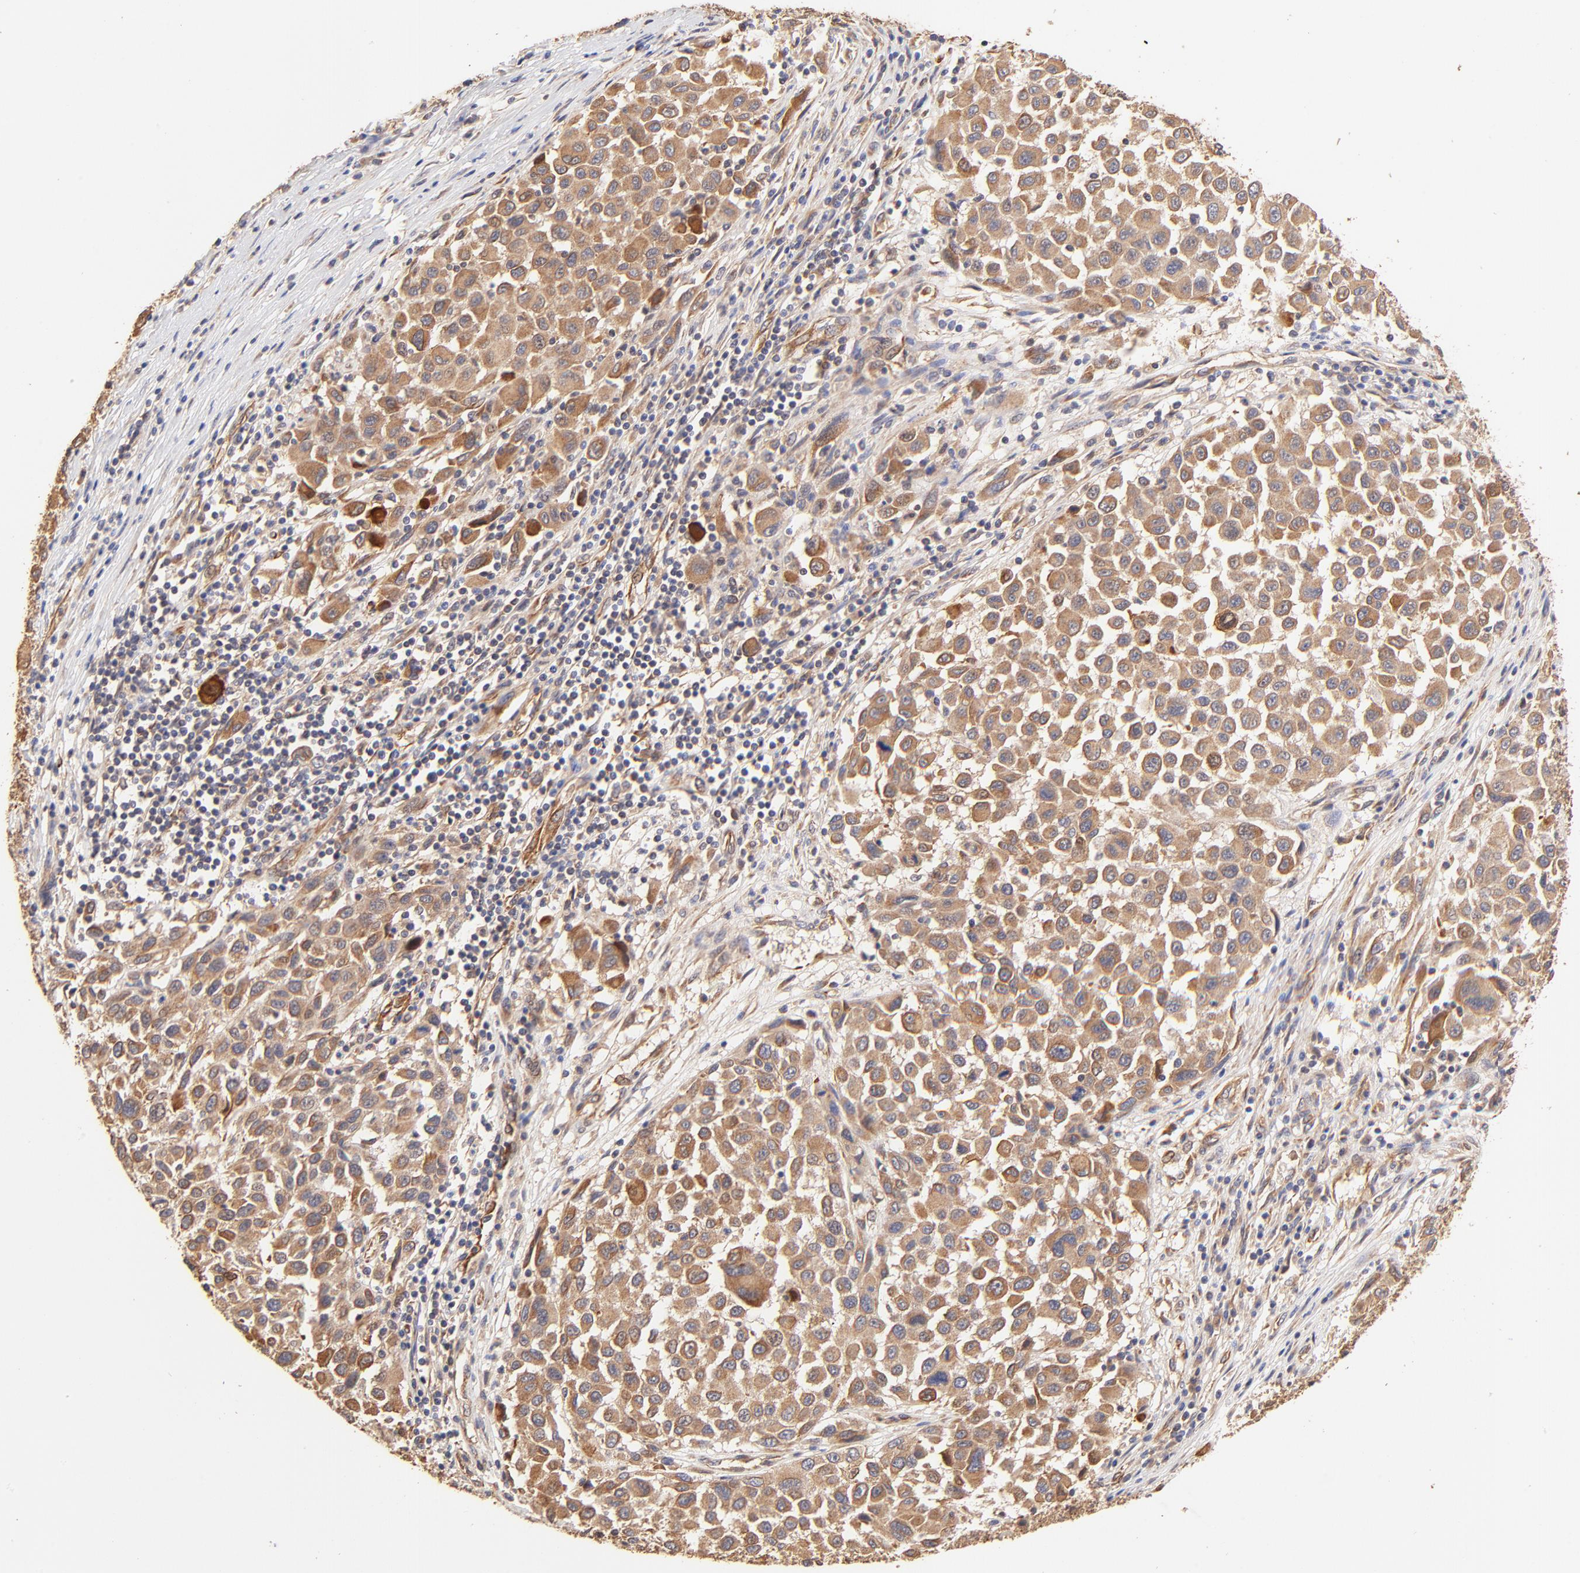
{"staining": {"intensity": "moderate", "quantity": ">75%", "location": "cytoplasmic/membranous"}, "tissue": "melanoma", "cell_type": "Tumor cells", "image_type": "cancer", "snomed": [{"axis": "morphology", "description": "Malignant melanoma, Metastatic site"}, {"axis": "topography", "description": "Lymph node"}], "caption": "DAB immunohistochemical staining of melanoma displays moderate cytoplasmic/membranous protein expression in approximately >75% of tumor cells.", "gene": "TNFAIP3", "patient": {"sex": "male", "age": 61}}